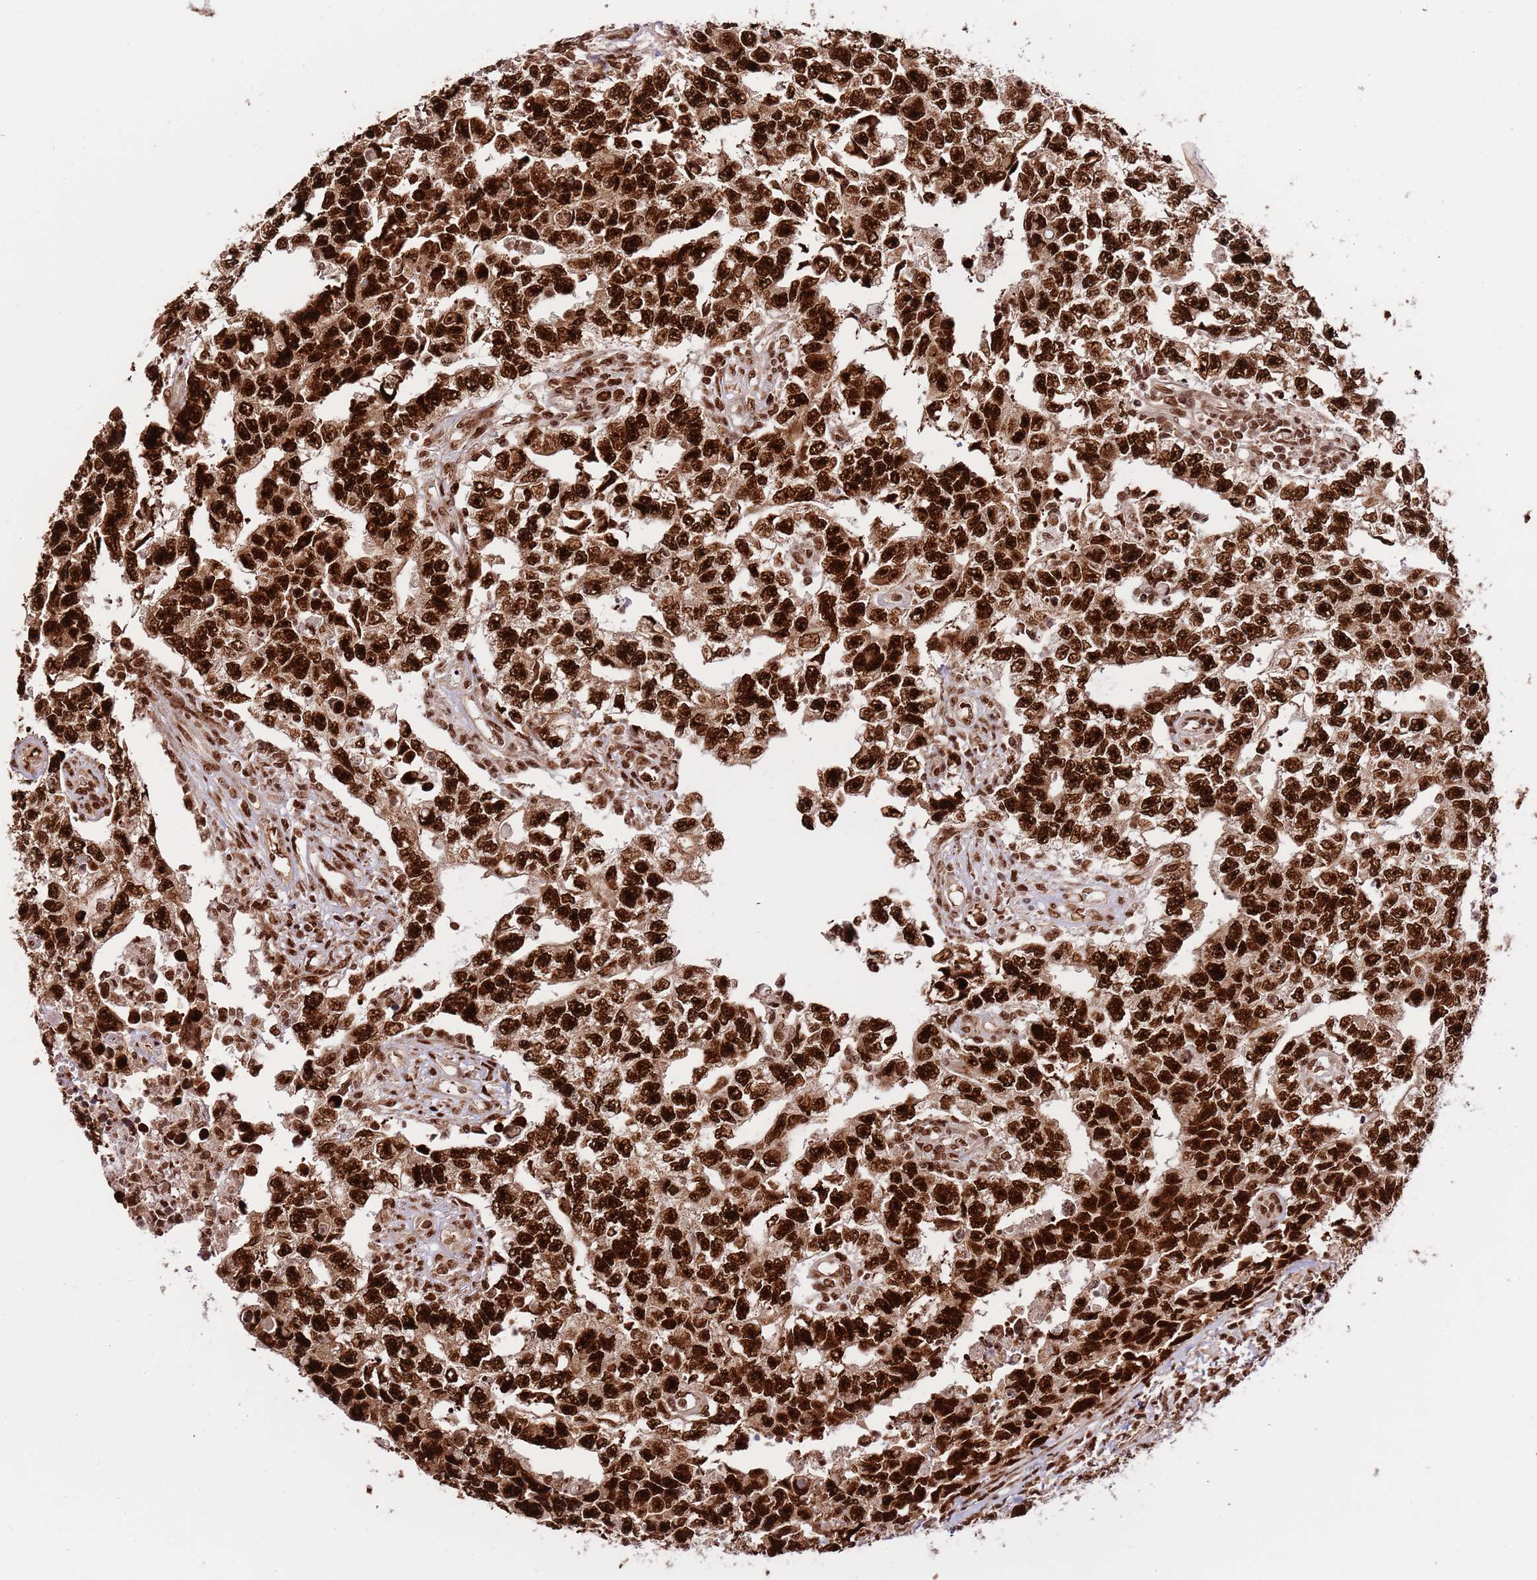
{"staining": {"intensity": "strong", "quantity": ">75%", "location": "nuclear"}, "tissue": "testis cancer", "cell_type": "Tumor cells", "image_type": "cancer", "snomed": [{"axis": "morphology", "description": "Carcinoma, Embryonal, NOS"}, {"axis": "topography", "description": "Testis"}], "caption": "Protein expression analysis of testis cancer reveals strong nuclear staining in about >75% of tumor cells.", "gene": "RIF1", "patient": {"sex": "male", "age": 25}}